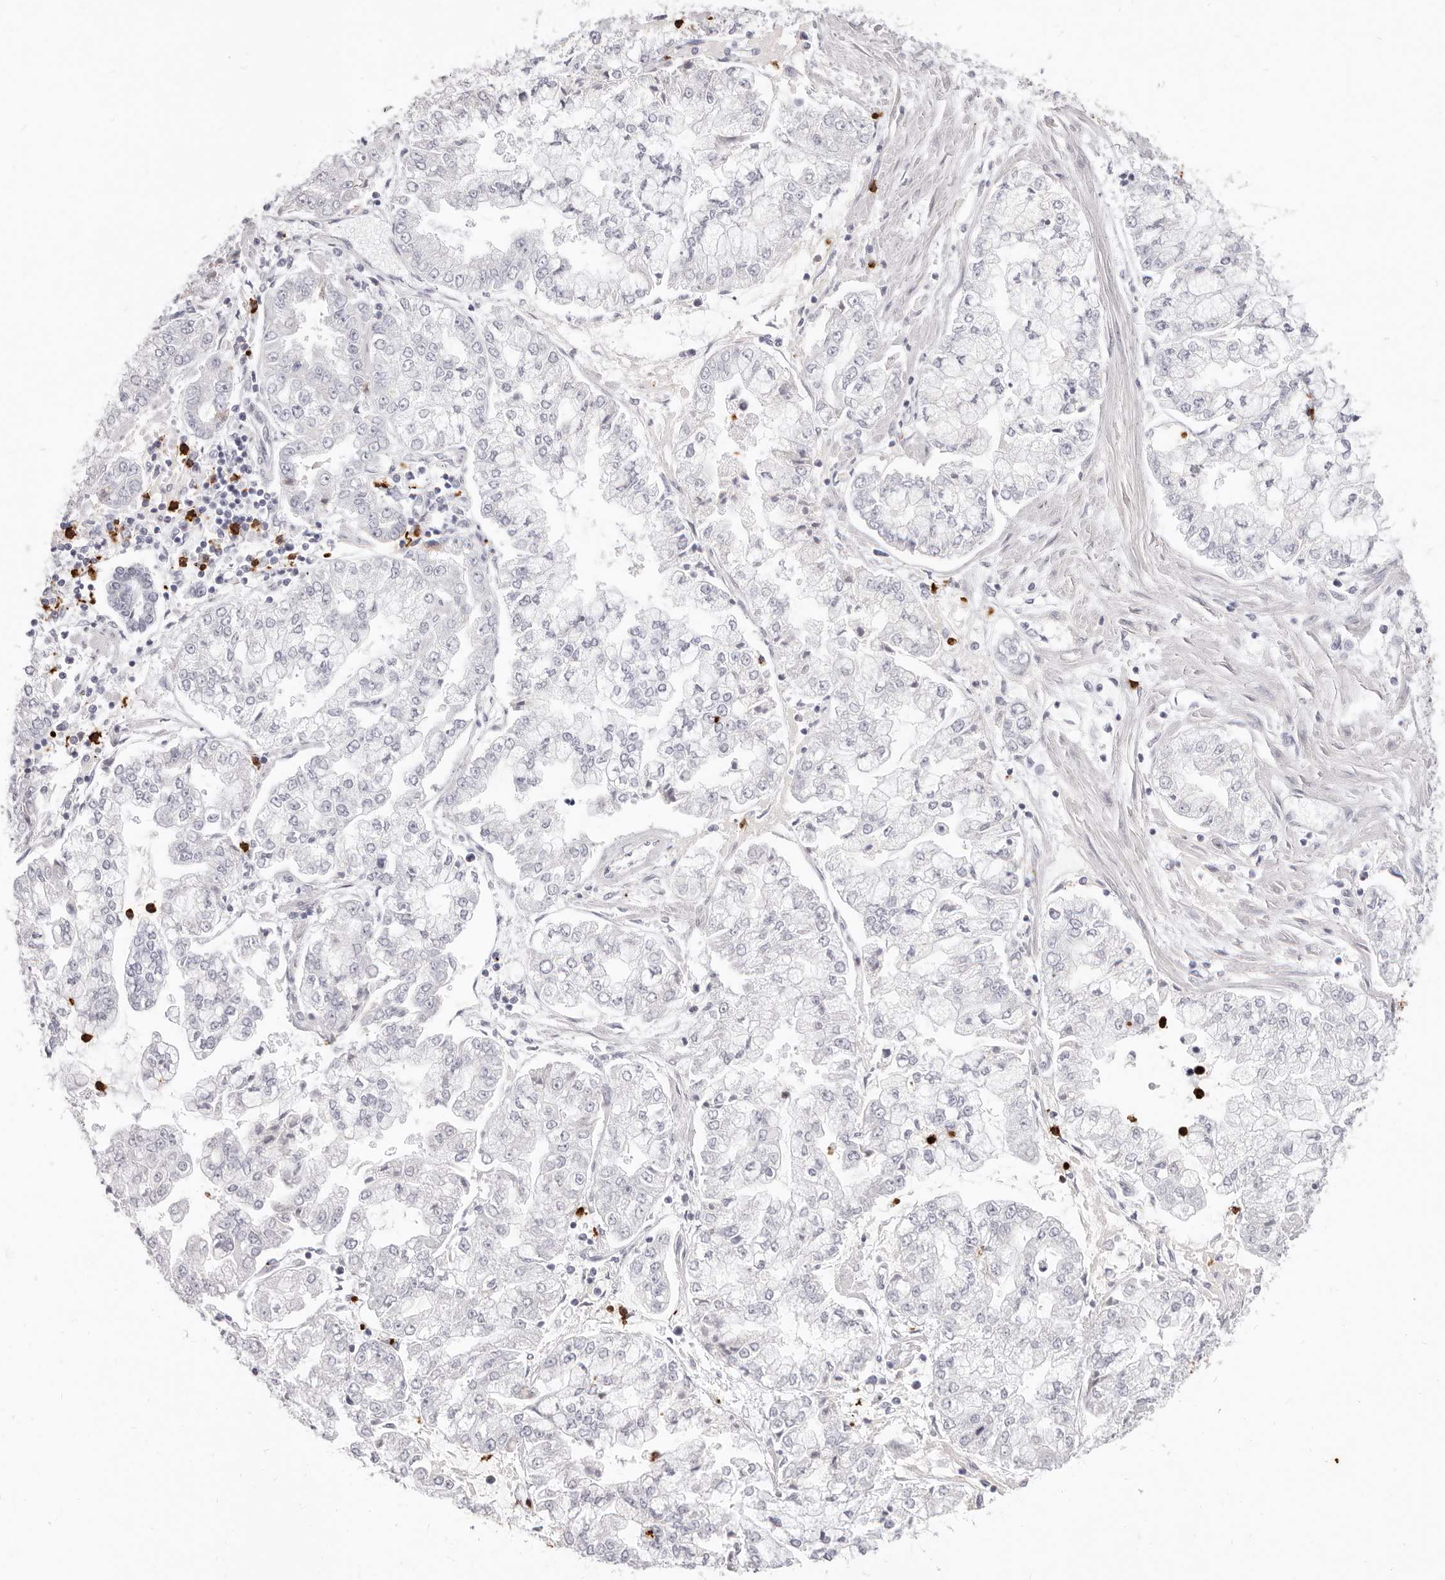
{"staining": {"intensity": "negative", "quantity": "none", "location": "none"}, "tissue": "stomach cancer", "cell_type": "Tumor cells", "image_type": "cancer", "snomed": [{"axis": "morphology", "description": "Adenocarcinoma, NOS"}, {"axis": "topography", "description": "Stomach"}], "caption": "DAB (3,3'-diaminobenzidine) immunohistochemical staining of human stomach adenocarcinoma displays no significant staining in tumor cells.", "gene": "CAMP", "patient": {"sex": "male", "age": 76}}